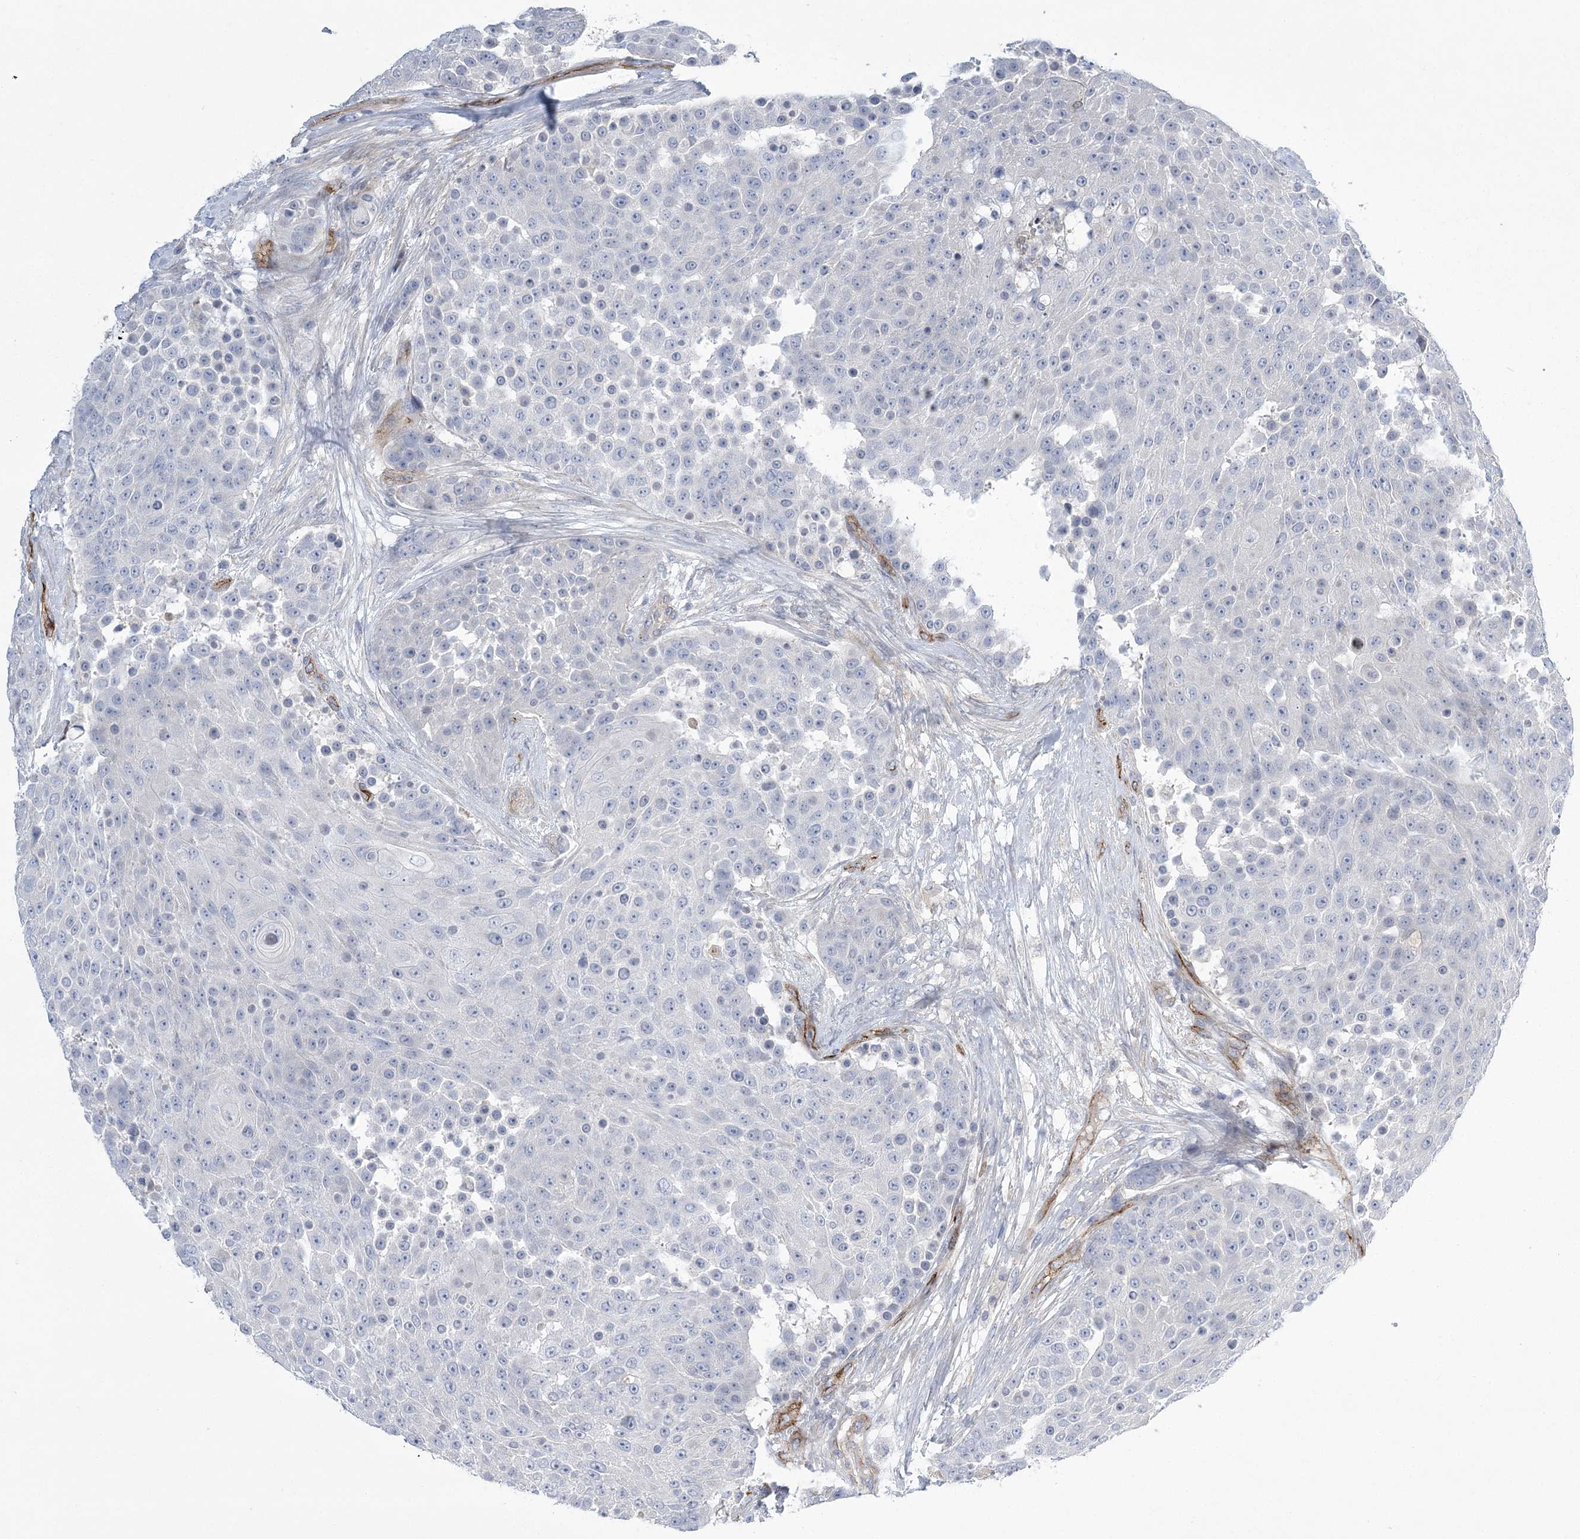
{"staining": {"intensity": "negative", "quantity": "none", "location": "none"}, "tissue": "urothelial cancer", "cell_type": "Tumor cells", "image_type": "cancer", "snomed": [{"axis": "morphology", "description": "Urothelial carcinoma, High grade"}, {"axis": "topography", "description": "Urinary bladder"}], "caption": "IHC histopathology image of human urothelial cancer stained for a protein (brown), which shows no positivity in tumor cells.", "gene": "CALN1", "patient": {"sex": "female", "age": 63}}